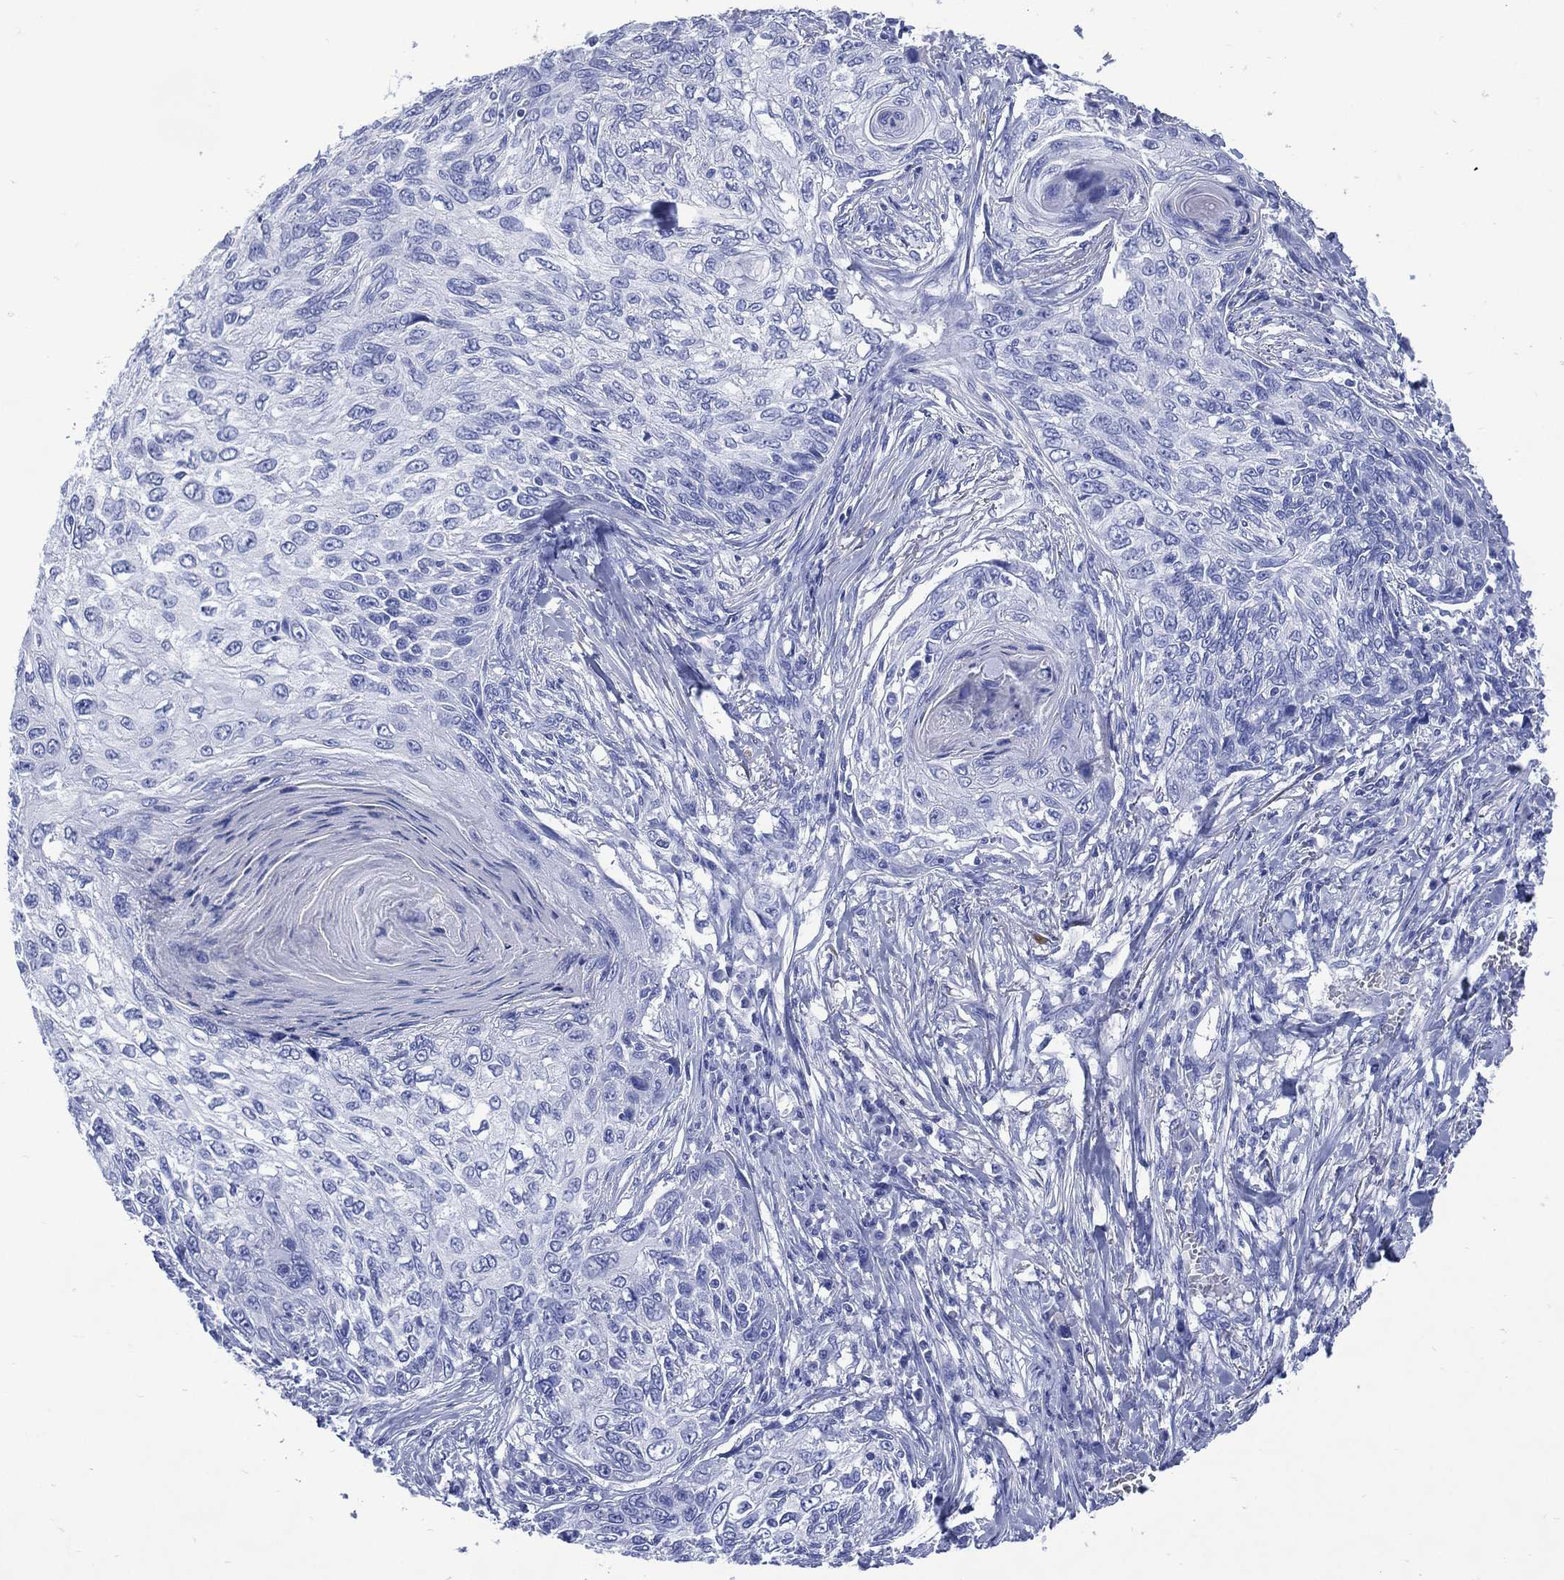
{"staining": {"intensity": "negative", "quantity": "none", "location": "none"}, "tissue": "skin cancer", "cell_type": "Tumor cells", "image_type": "cancer", "snomed": [{"axis": "morphology", "description": "Squamous cell carcinoma, NOS"}, {"axis": "topography", "description": "Skin"}], "caption": "The image exhibits no significant positivity in tumor cells of skin cancer (squamous cell carcinoma).", "gene": "SHCBP1L", "patient": {"sex": "male", "age": 92}}